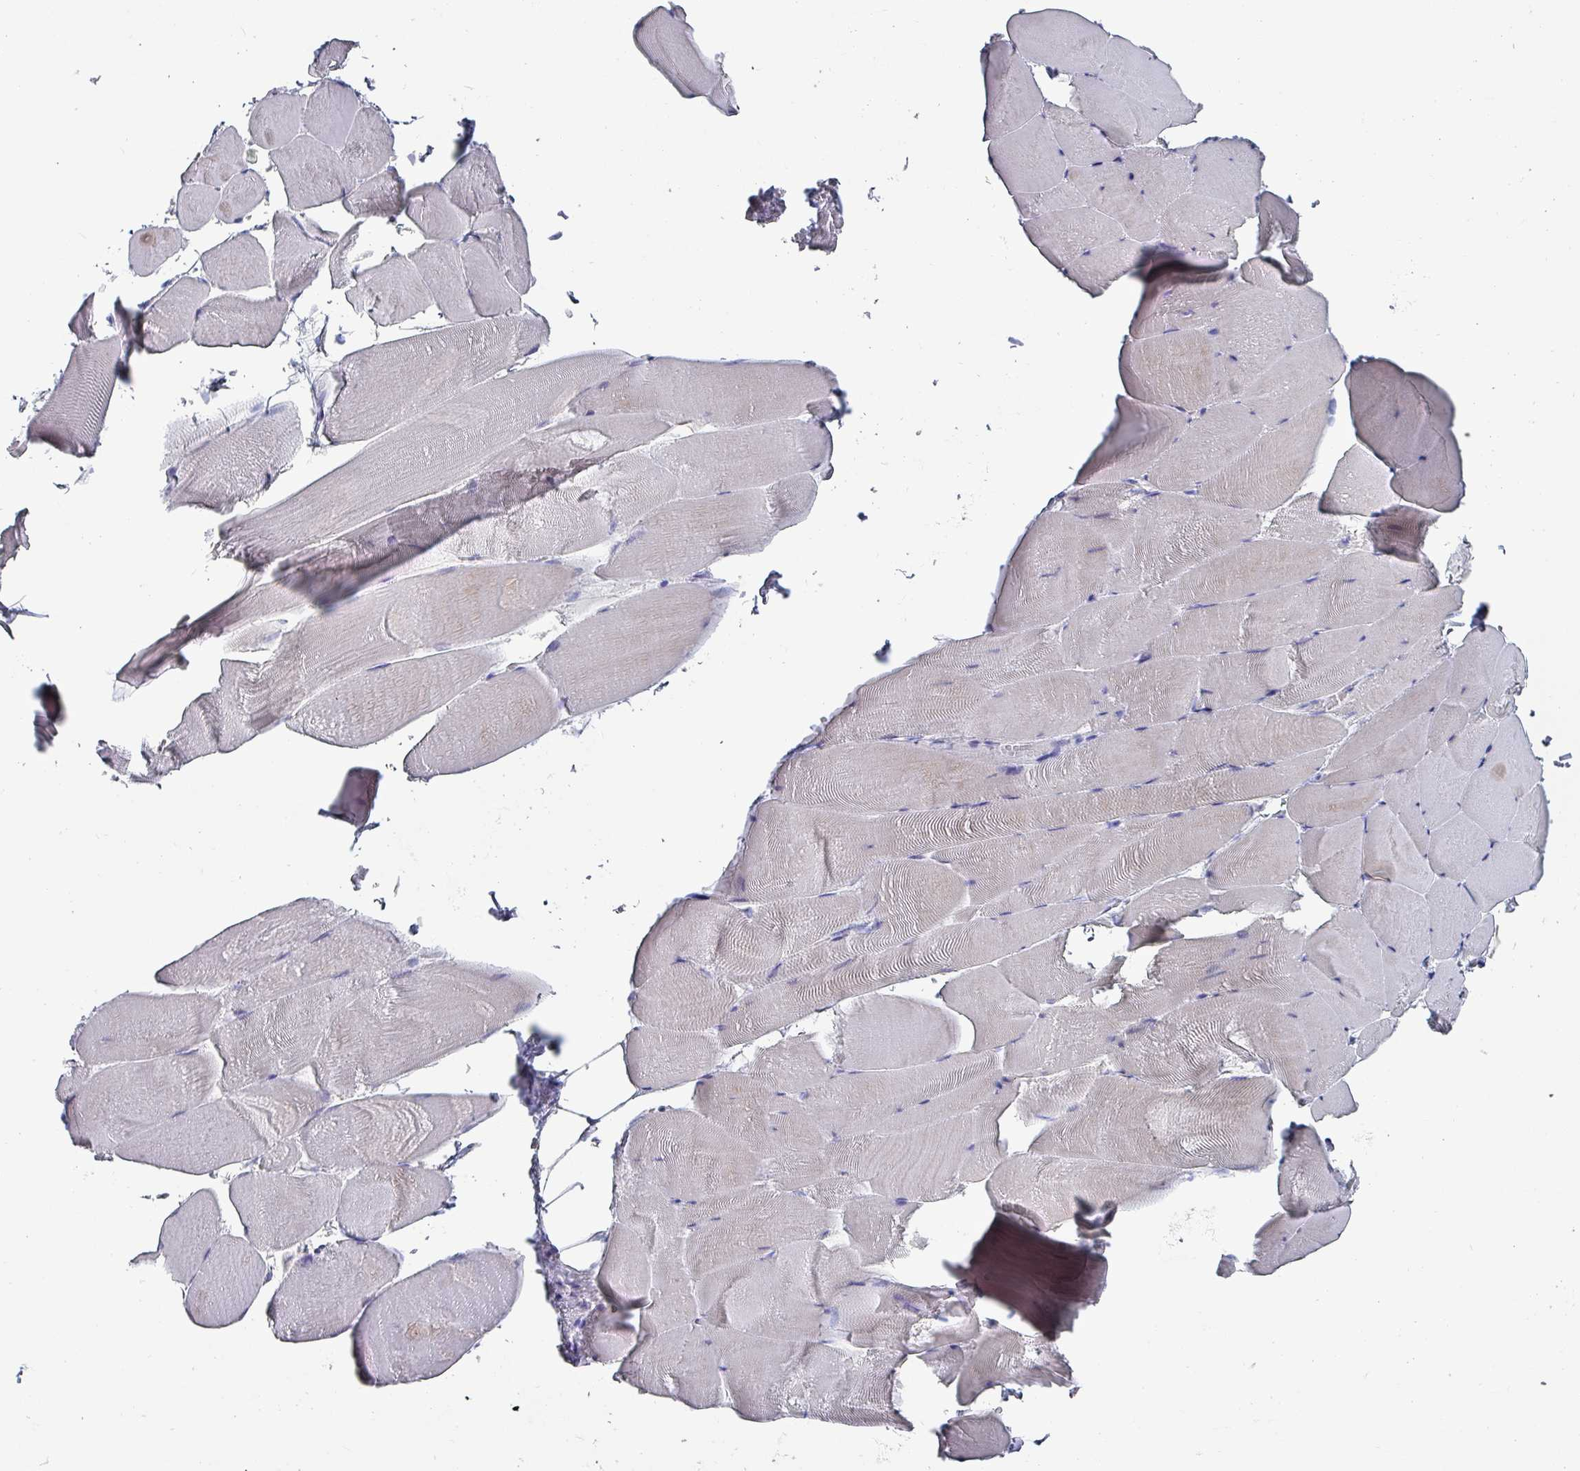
{"staining": {"intensity": "negative", "quantity": "none", "location": "none"}, "tissue": "skeletal muscle", "cell_type": "Myocytes", "image_type": "normal", "snomed": [{"axis": "morphology", "description": "Normal tissue, NOS"}, {"axis": "topography", "description": "Skeletal muscle"}], "caption": "Immunohistochemical staining of unremarkable skeletal muscle shows no significant positivity in myocytes.", "gene": "INS", "patient": {"sex": "female", "age": 64}}